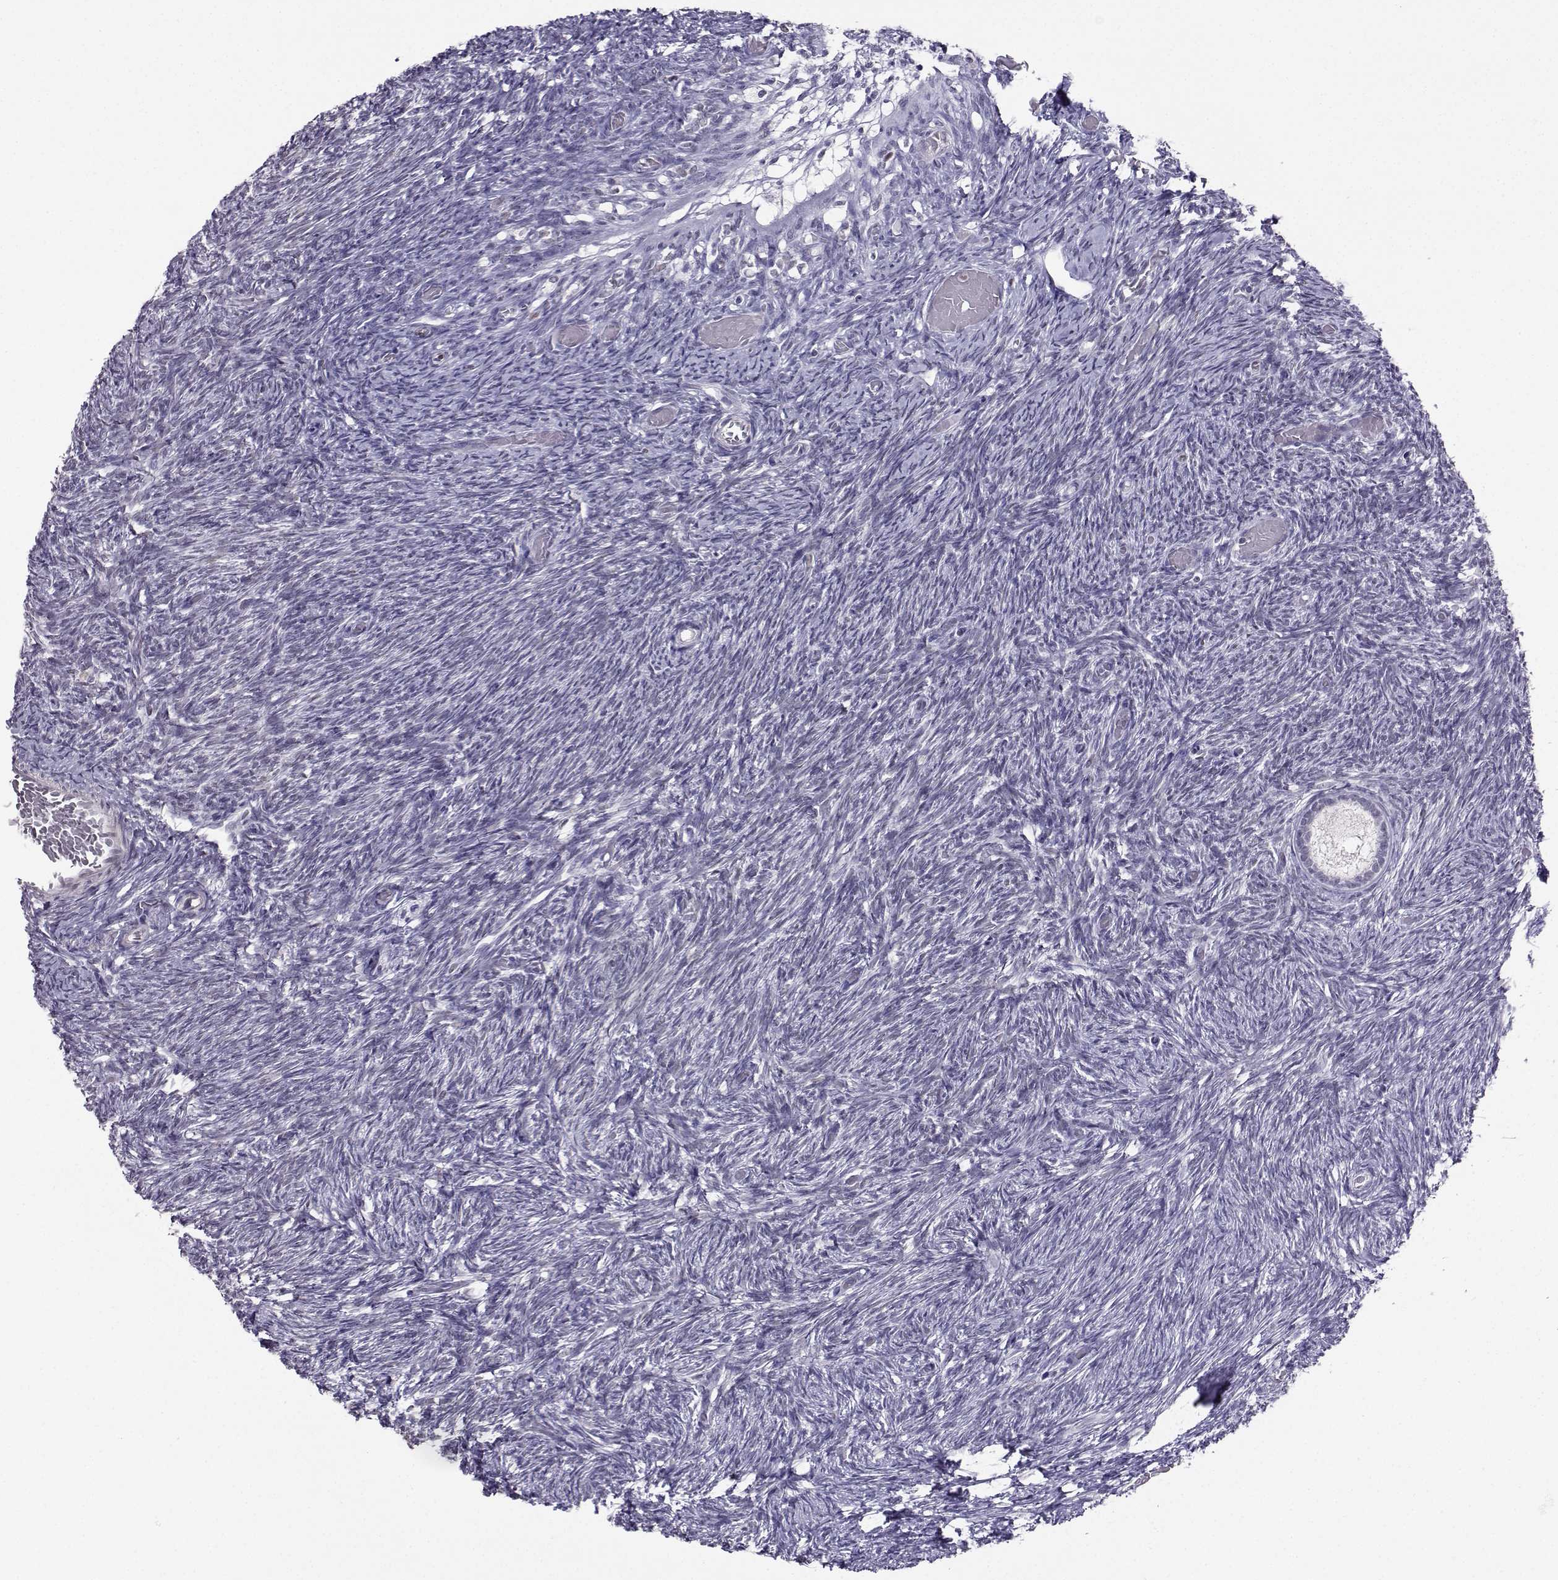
{"staining": {"intensity": "negative", "quantity": "none", "location": "none"}, "tissue": "ovary", "cell_type": "Follicle cells", "image_type": "normal", "snomed": [{"axis": "morphology", "description": "Normal tissue, NOS"}, {"axis": "topography", "description": "Ovary"}], "caption": "Ovary was stained to show a protein in brown. There is no significant staining in follicle cells. (Immunohistochemistry, brightfield microscopy, high magnification).", "gene": "TEDC2", "patient": {"sex": "female", "age": 39}}